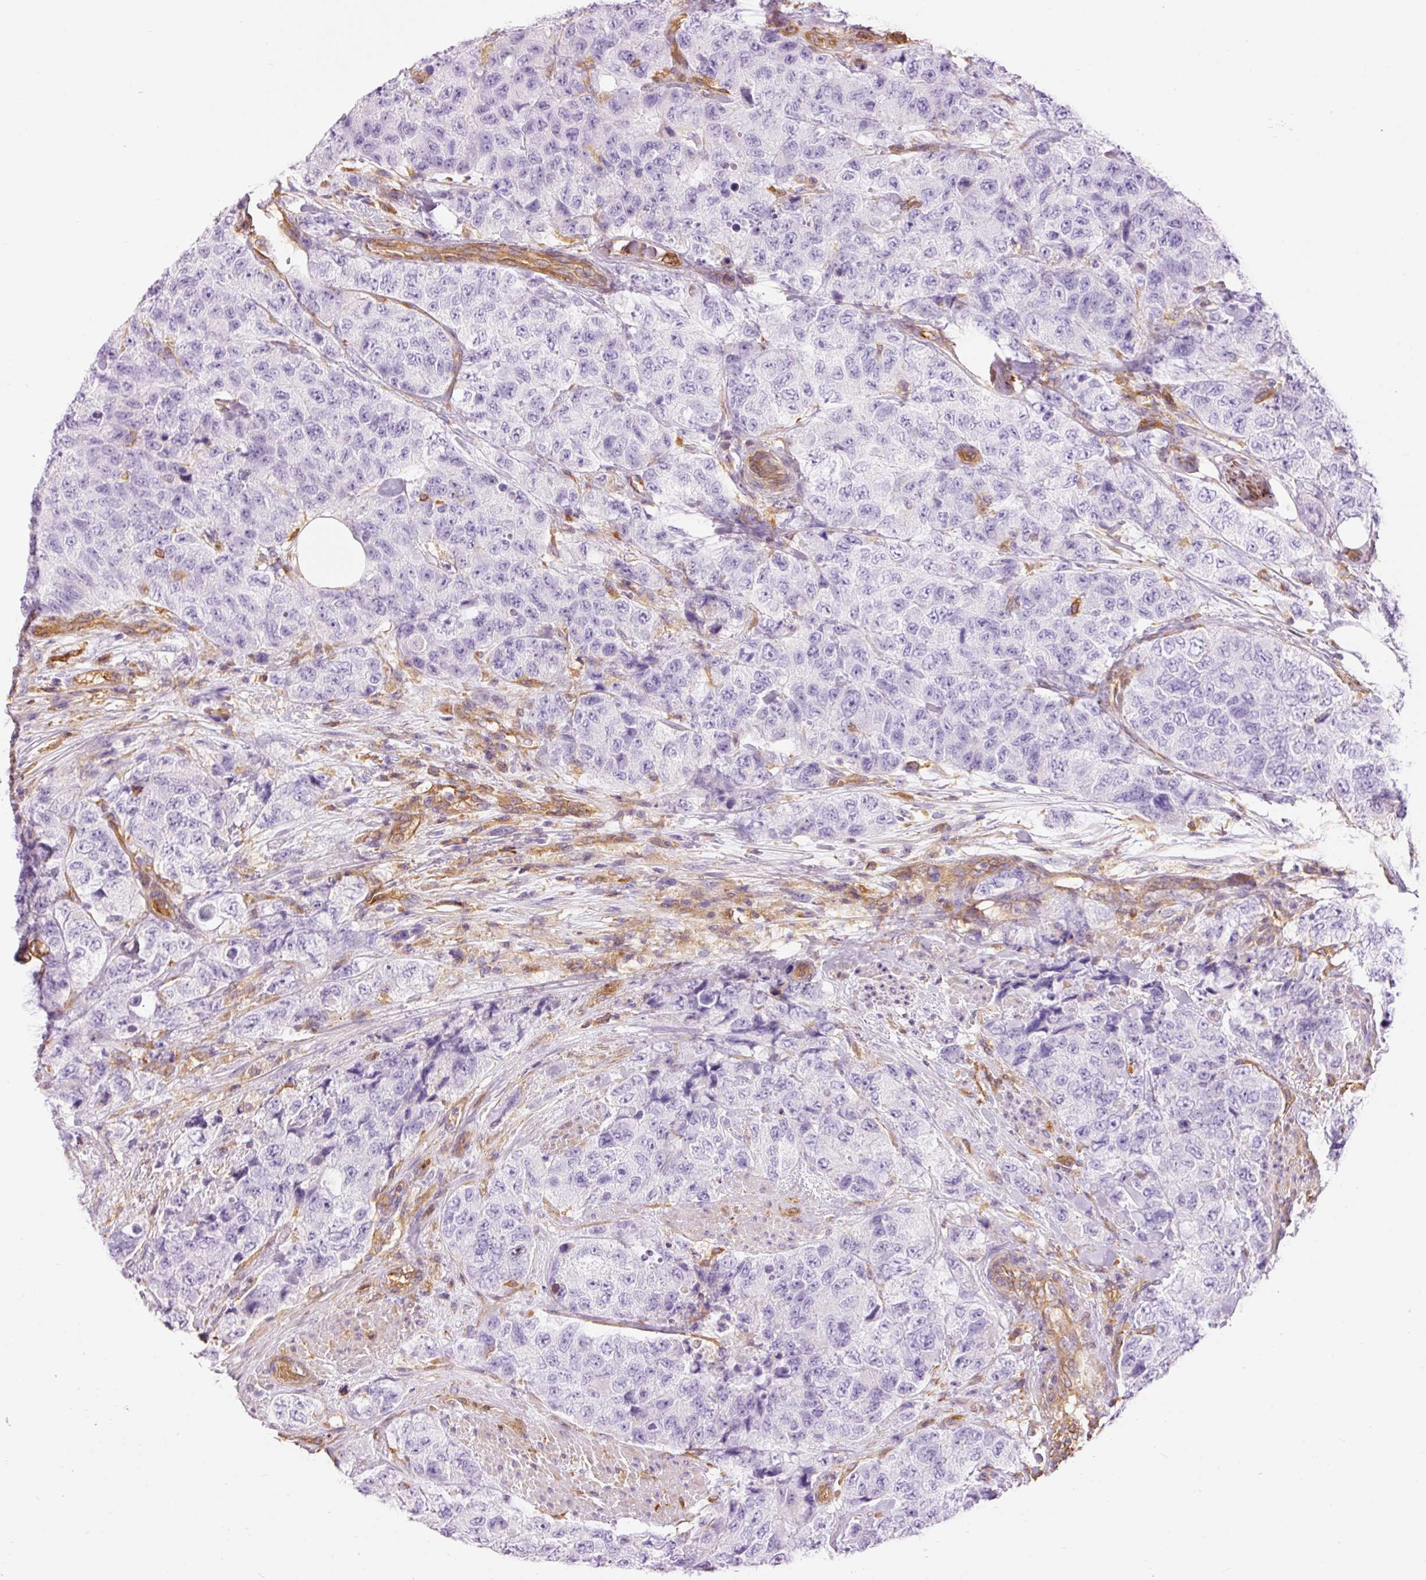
{"staining": {"intensity": "negative", "quantity": "none", "location": "none"}, "tissue": "urothelial cancer", "cell_type": "Tumor cells", "image_type": "cancer", "snomed": [{"axis": "morphology", "description": "Urothelial carcinoma, High grade"}, {"axis": "topography", "description": "Urinary bladder"}], "caption": "This is an immunohistochemistry (IHC) histopathology image of urothelial cancer. There is no expression in tumor cells.", "gene": "IL10RB", "patient": {"sex": "female", "age": 78}}